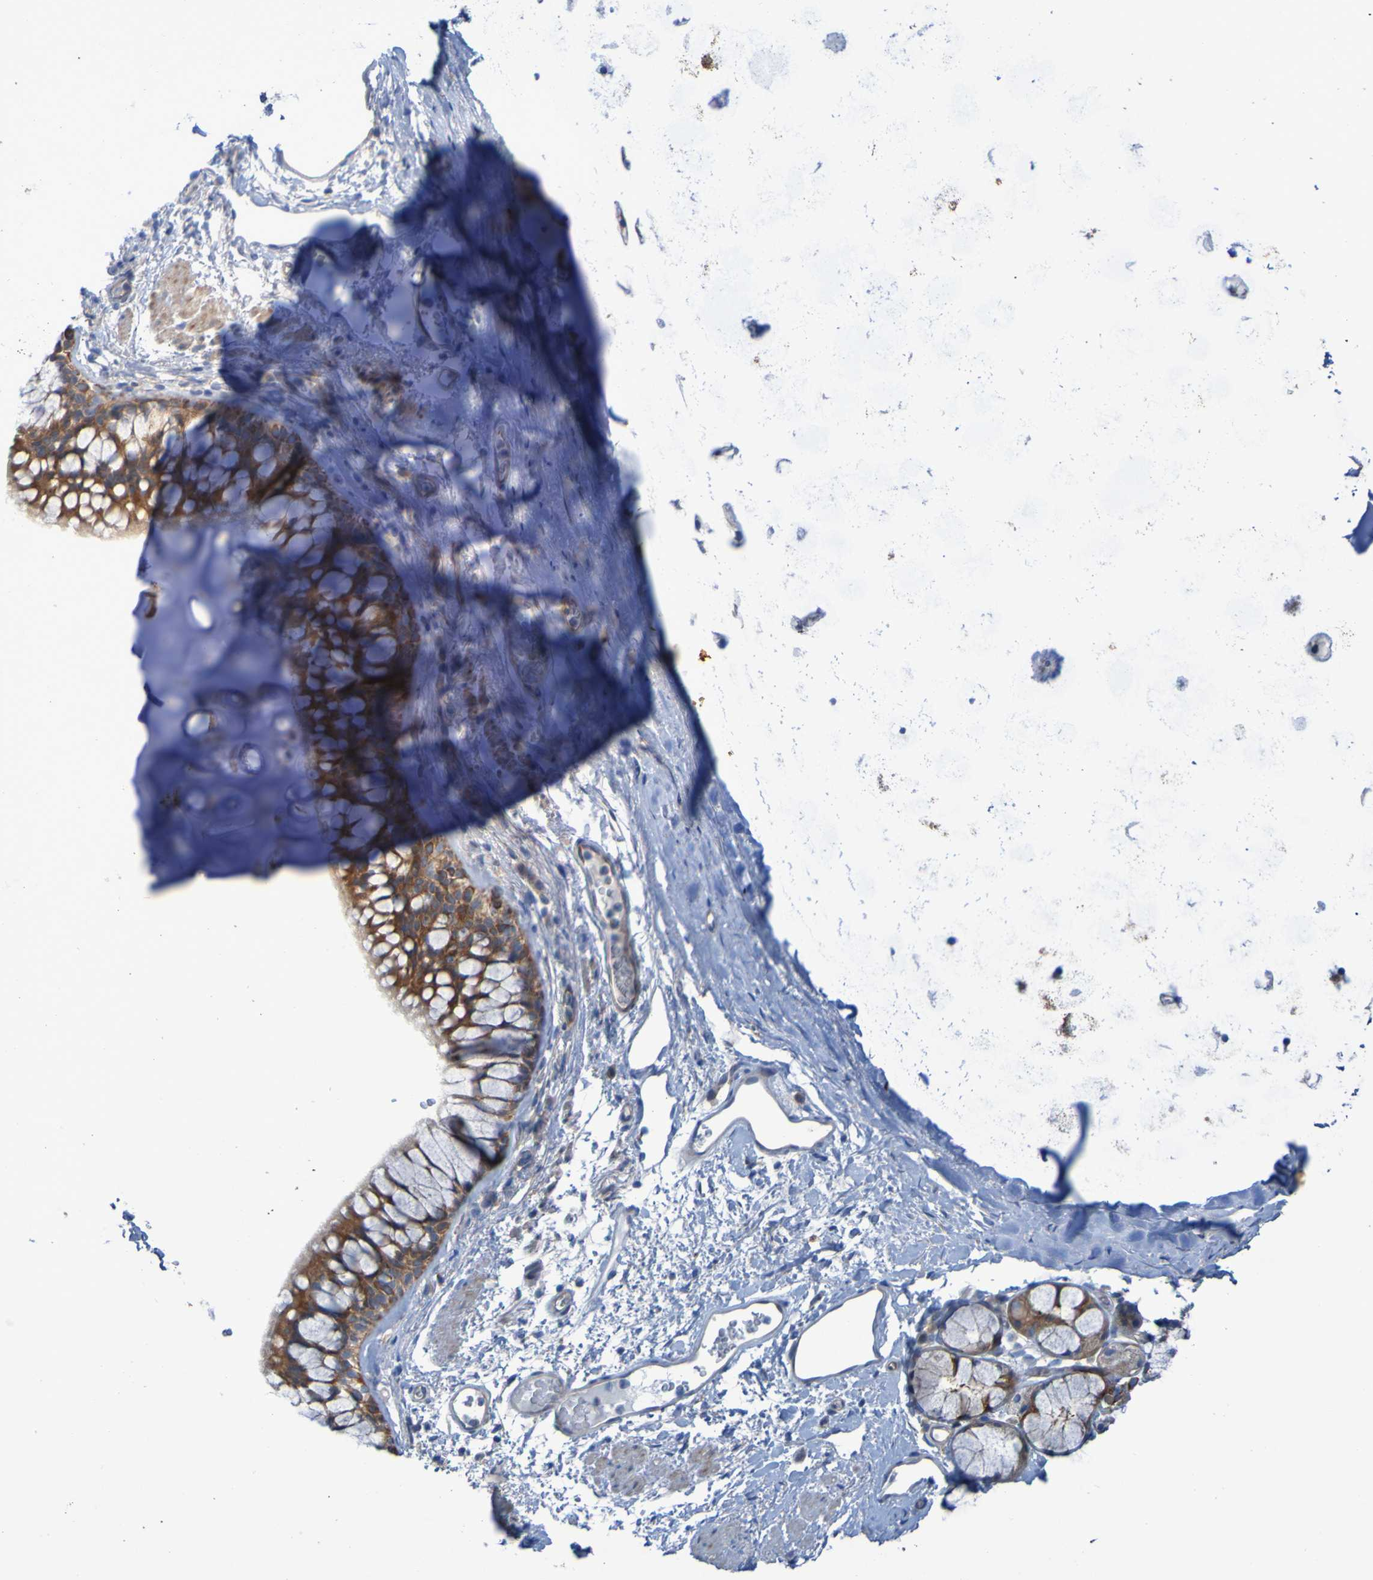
{"staining": {"intensity": "moderate", "quantity": ">75%", "location": "cytoplasmic/membranous"}, "tissue": "bronchus", "cell_type": "Respiratory epithelial cells", "image_type": "normal", "snomed": [{"axis": "morphology", "description": "Normal tissue, NOS"}, {"axis": "topography", "description": "Cartilage tissue"}, {"axis": "topography", "description": "Bronchus"}], "caption": "DAB (3,3'-diaminobenzidine) immunohistochemical staining of benign bronchus exhibits moderate cytoplasmic/membranous protein staining in about >75% of respiratory epithelial cells. Using DAB (3,3'-diaminobenzidine) (brown) and hematoxylin (blue) stains, captured at high magnification using brightfield microscopy.", "gene": "NPRL3", "patient": {"sex": "female", "age": 53}}